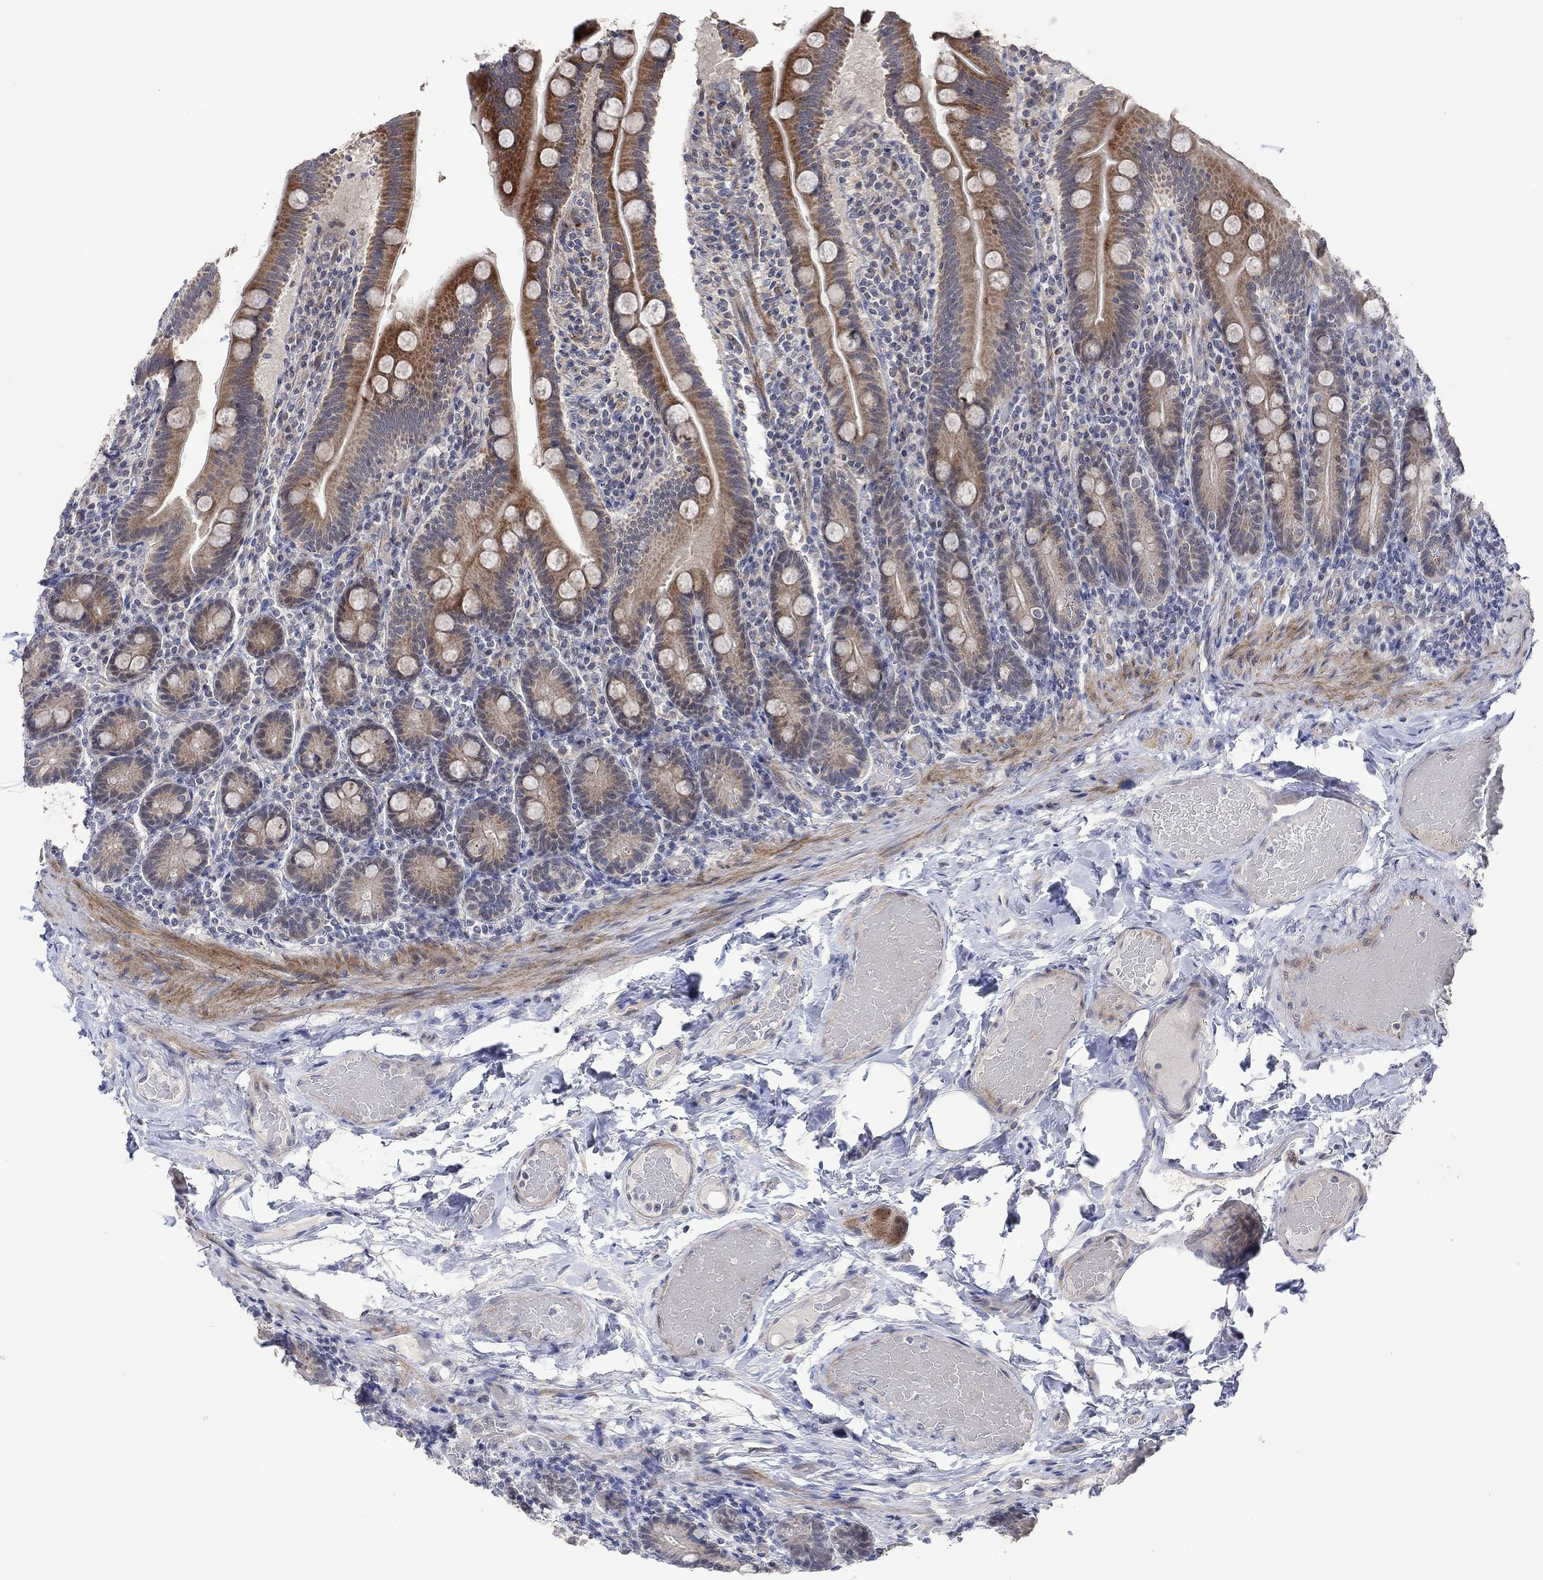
{"staining": {"intensity": "moderate", "quantity": ">75%", "location": "cytoplasmic/membranous"}, "tissue": "small intestine", "cell_type": "Glandular cells", "image_type": "normal", "snomed": [{"axis": "morphology", "description": "Normal tissue, NOS"}, {"axis": "topography", "description": "Small intestine"}], "caption": "Brown immunohistochemical staining in unremarkable small intestine reveals moderate cytoplasmic/membranous expression in approximately >75% of glandular cells.", "gene": "SLC48A1", "patient": {"sex": "male", "age": 66}}